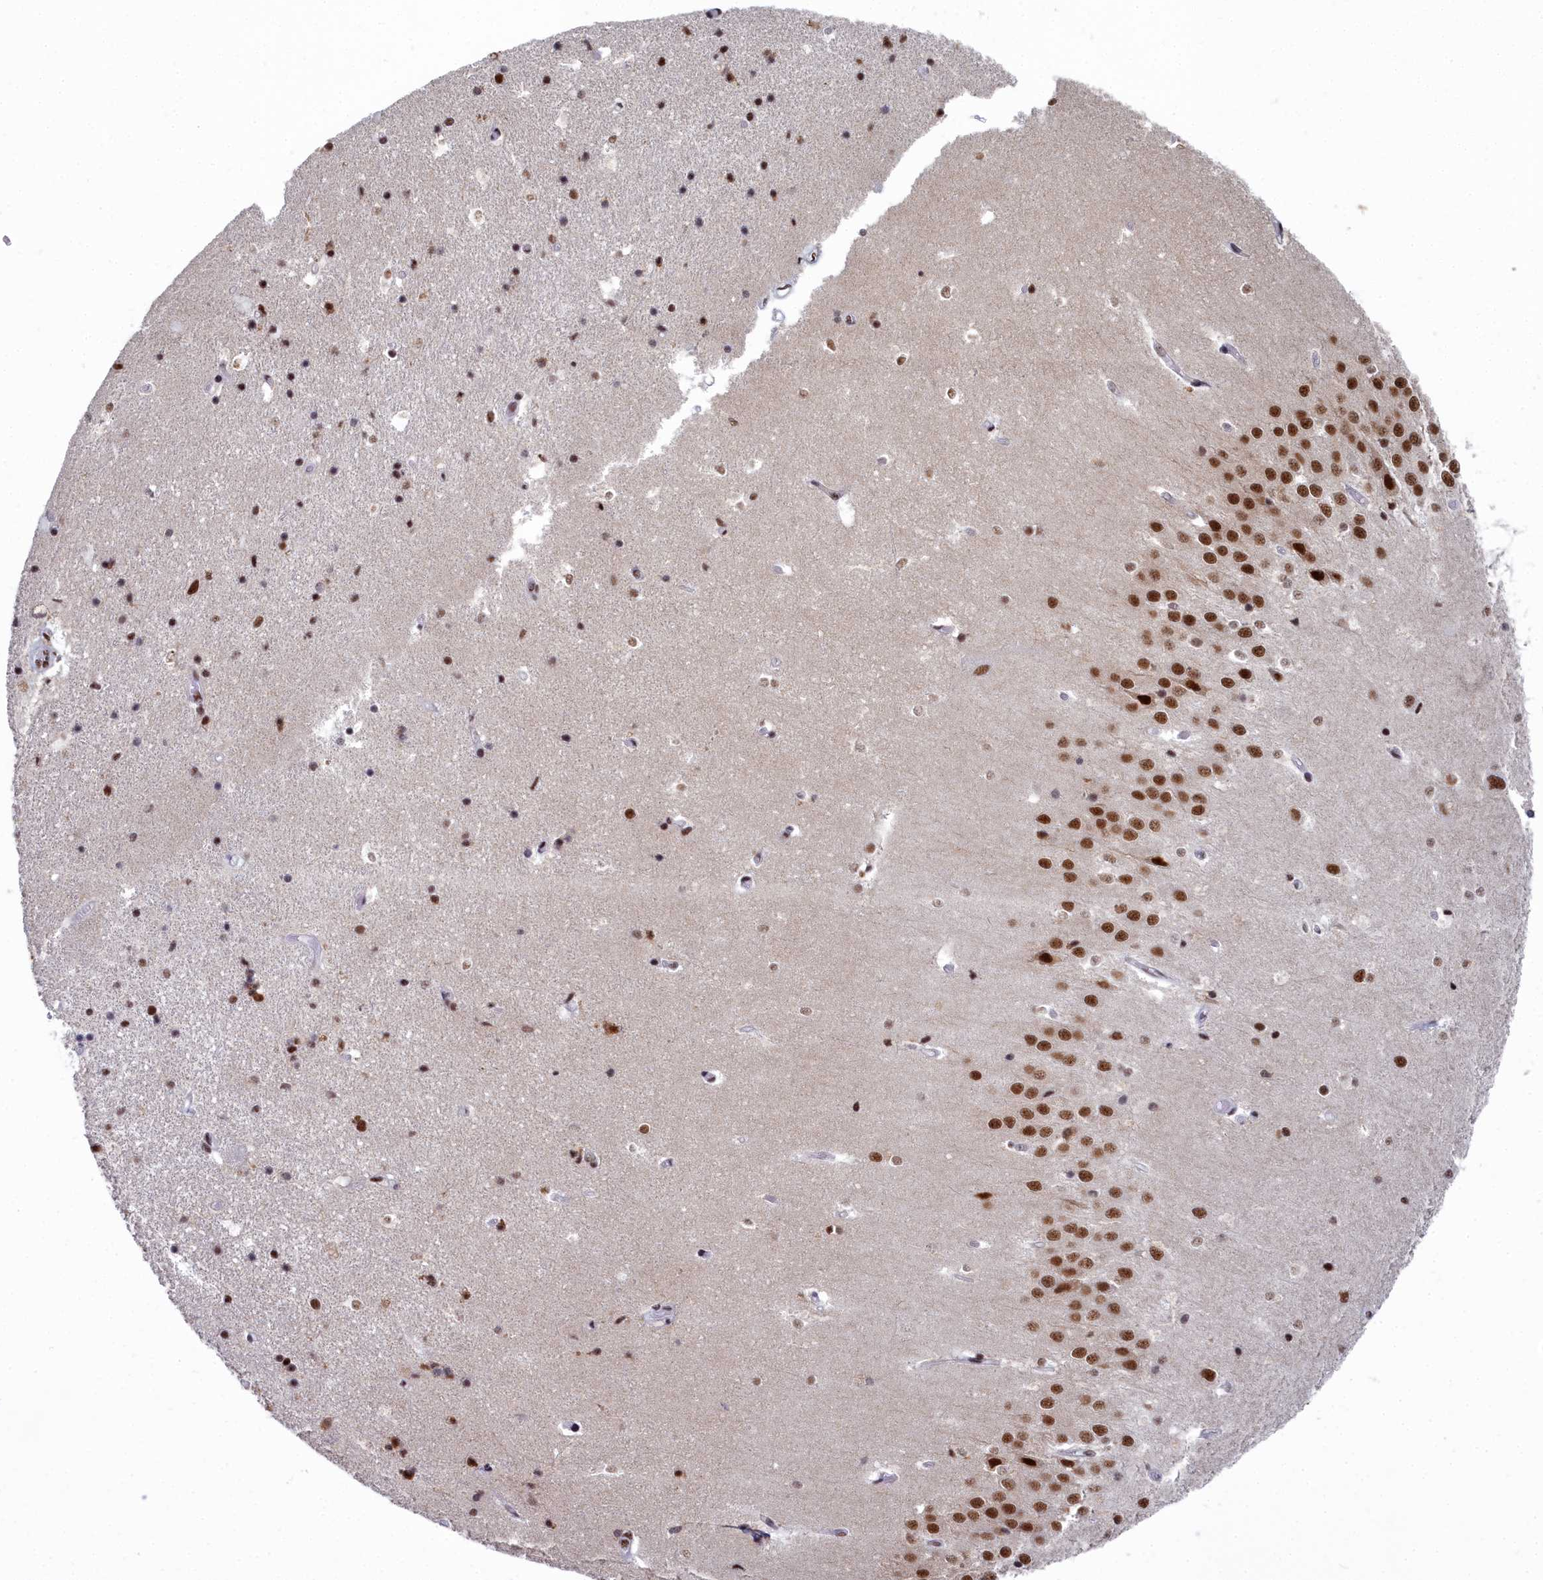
{"staining": {"intensity": "strong", "quantity": "<25%", "location": "nuclear"}, "tissue": "hippocampus", "cell_type": "Glial cells", "image_type": "normal", "snomed": [{"axis": "morphology", "description": "Normal tissue, NOS"}, {"axis": "topography", "description": "Hippocampus"}], "caption": "A brown stain shows strong nuclear expression of a protein in glial cells of benign hippocampus.", "gene": "SF3B3", "patient": {"sex": "female", "age": 52}}